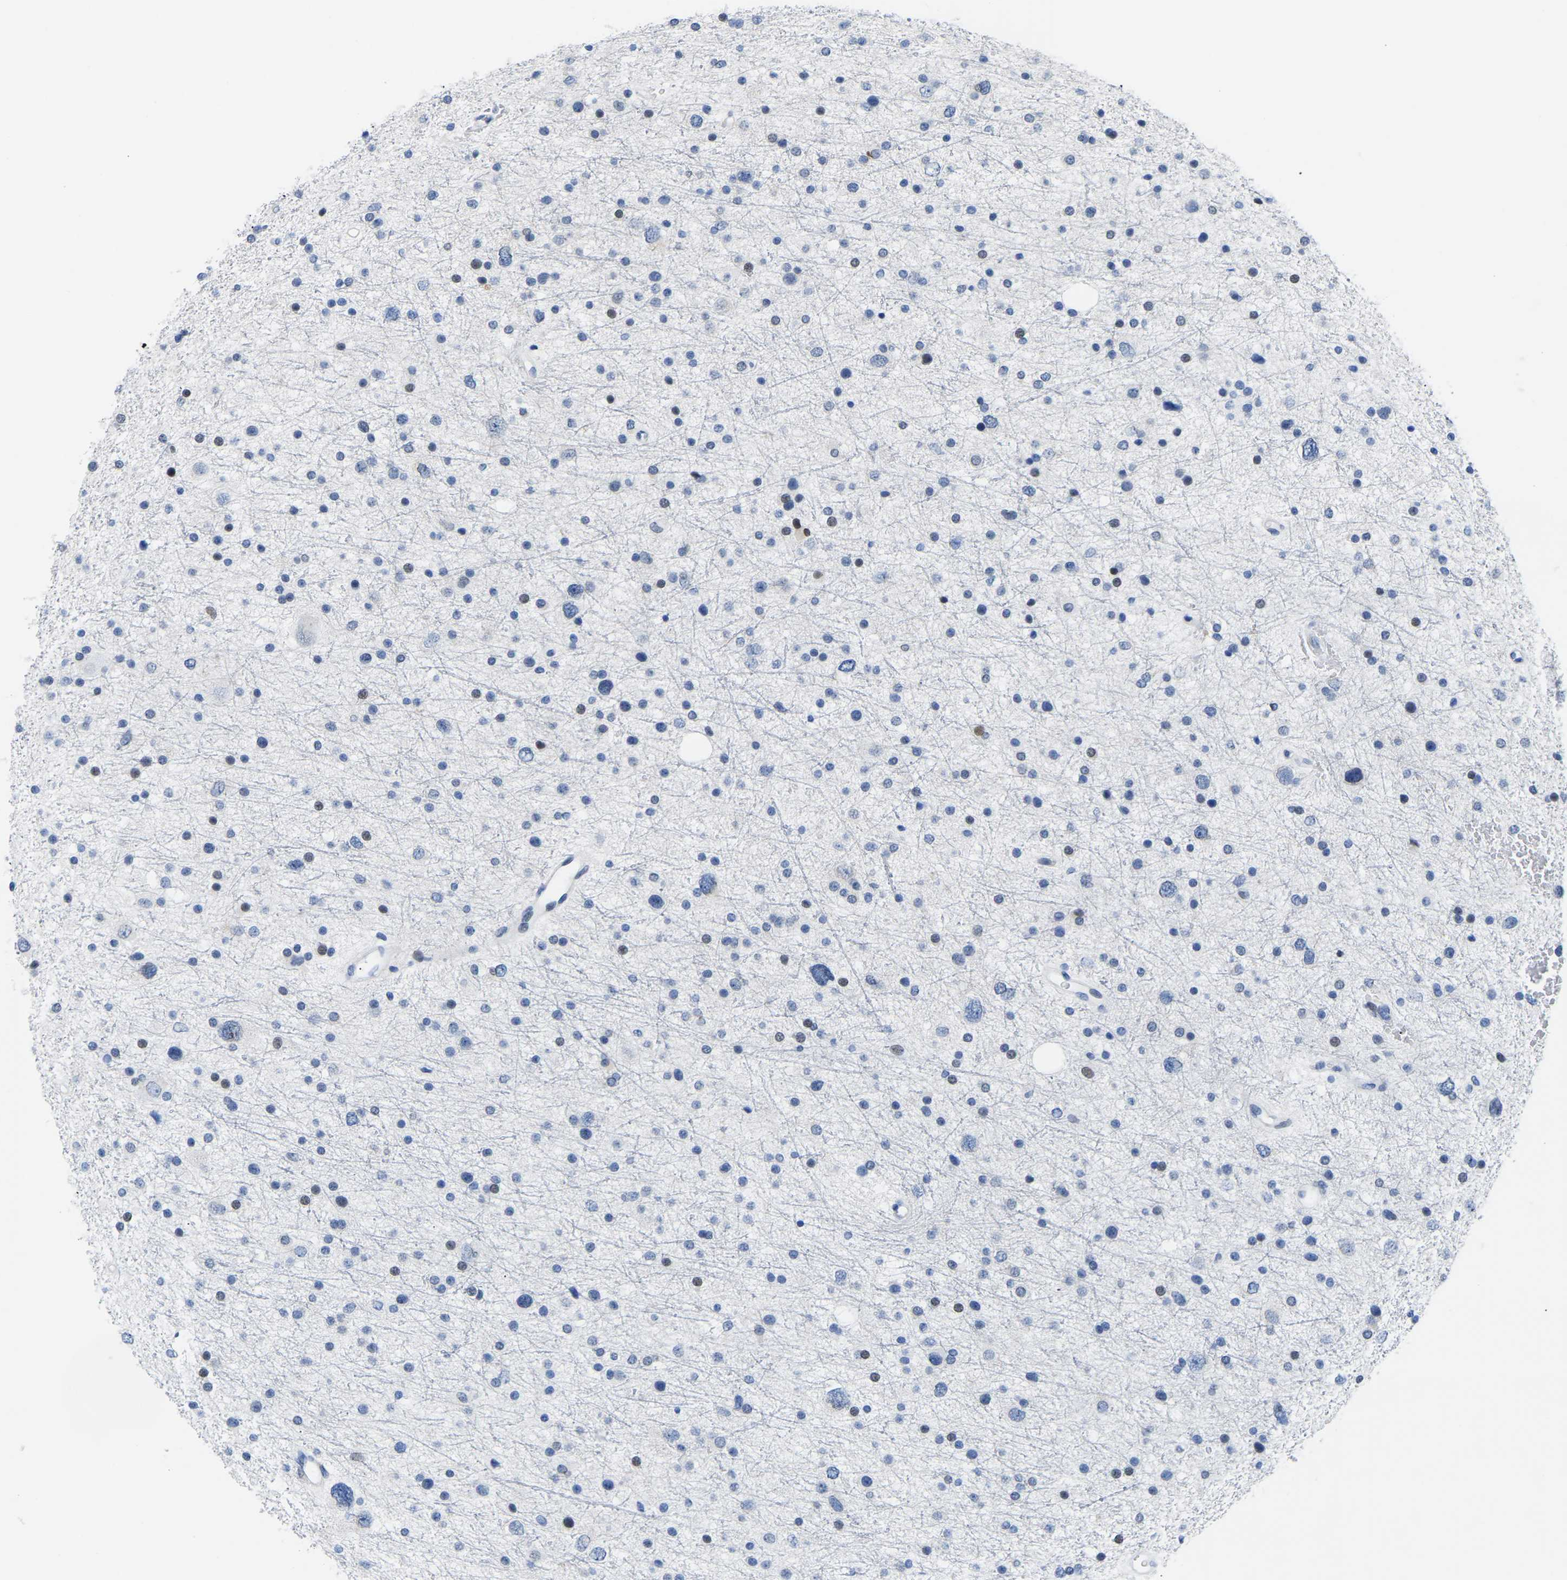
{"staining": {"intensity": "negative", "quantity": "none", "location": "none"}, "tissue": "glioma", "cell_type": "Tumor cells", "image_type": "cancer", "snomed": [{"axis": "morphology", "description": "Glioma, malignant, Low grade"}, {"axis": "topography", "description": "Brain"}], "caption": "Tumor cells show no significant protein expression in low-grade glioma (malignant).", "gene": "UPK3A", "patient": {"sex": "female", "age": 37}}